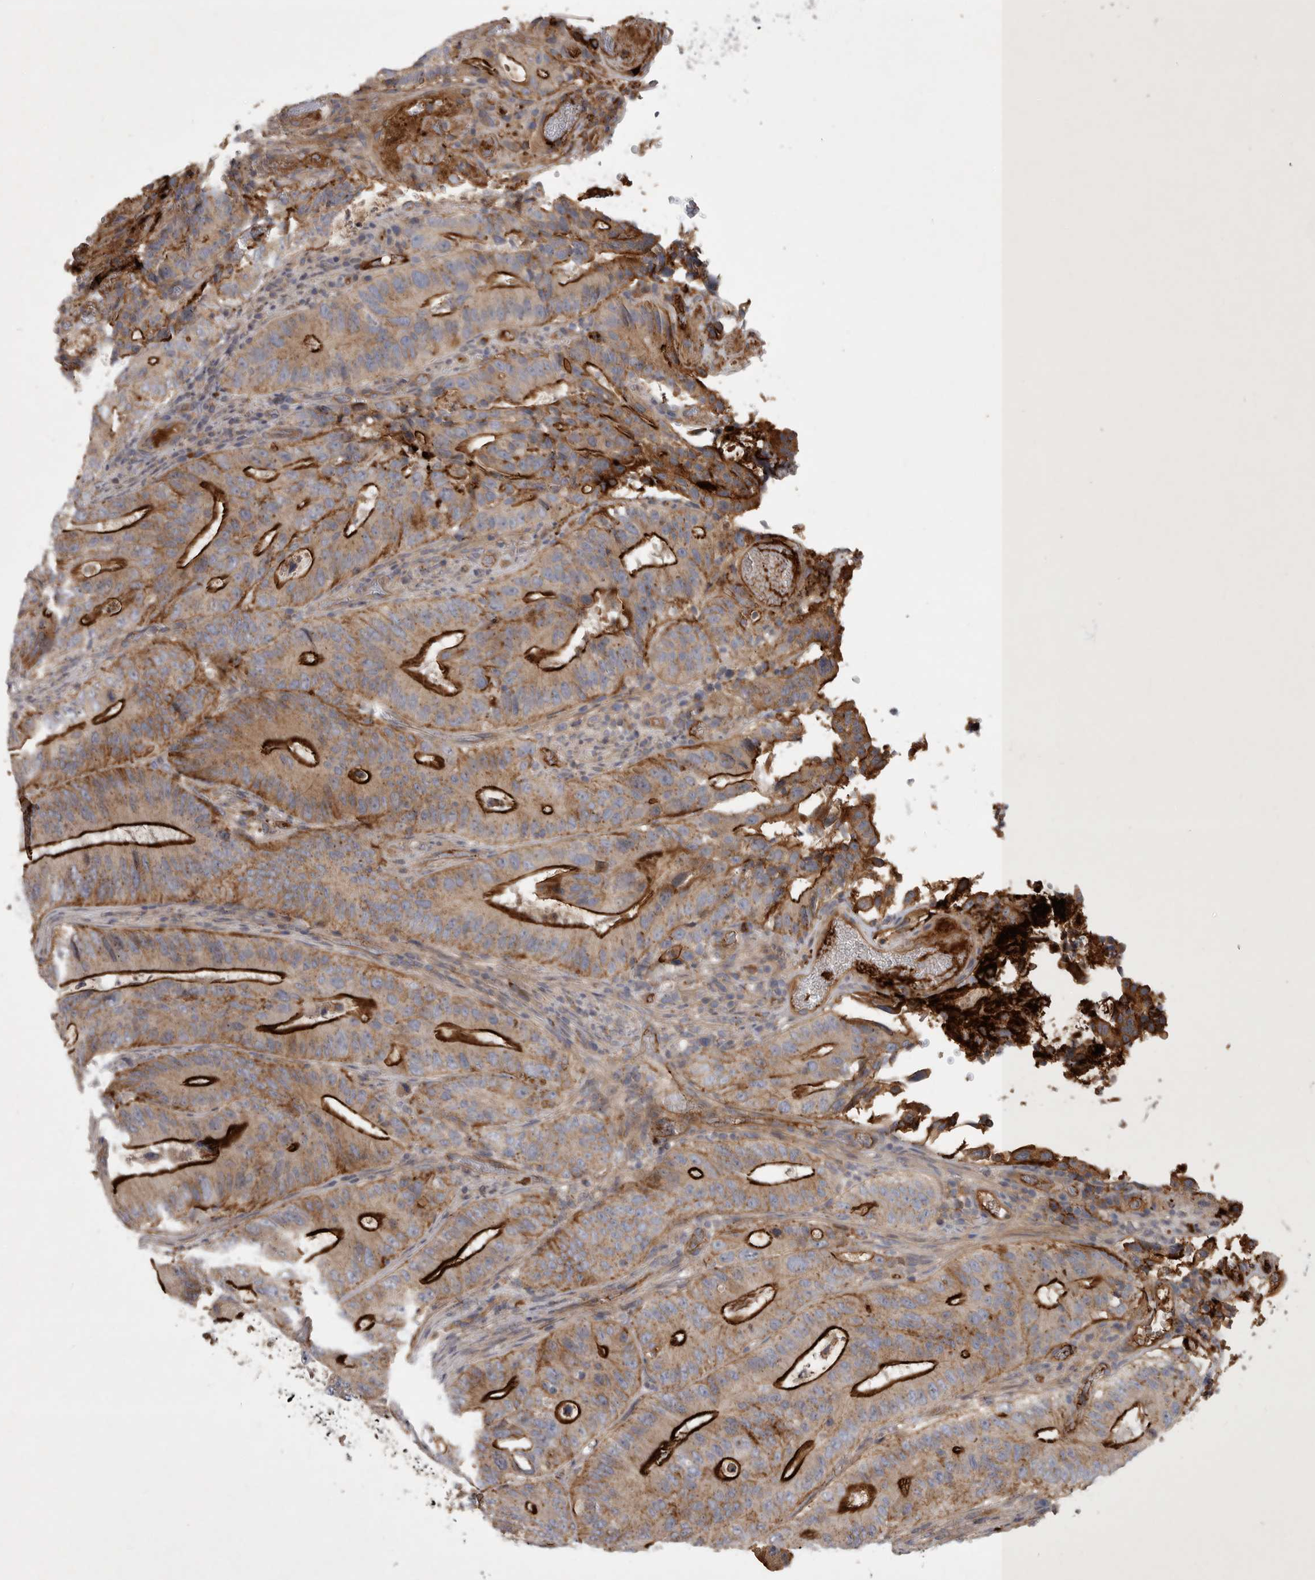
{"staining": {"intensity": "weak", "quantity": ">75%", "location": "cytoplasmic/membranous"}, "tissue": "colorectal cancer", "cell_type": "Tumor cells", "image_type": "cancer", "snomed": [{"axis": "morphology", "description": "Adenocarcinoma, NOS"}, {"axis": "topography", "description": "Colon"}], "caption": "Colorectal cancer (adenocarcinoma) stained with DAB (3,3'-diaminobenzidine) immunohistochemistry (IHC) exhibits low levels of weak cytoplasmic/membranous positivity in approximately >75% of tumor cells. Immunohistochemistry stains the protein in brown and the nuclei are stained blue.", "gene": "MLPH", "patient": {"sex": "male", "age": 83}}